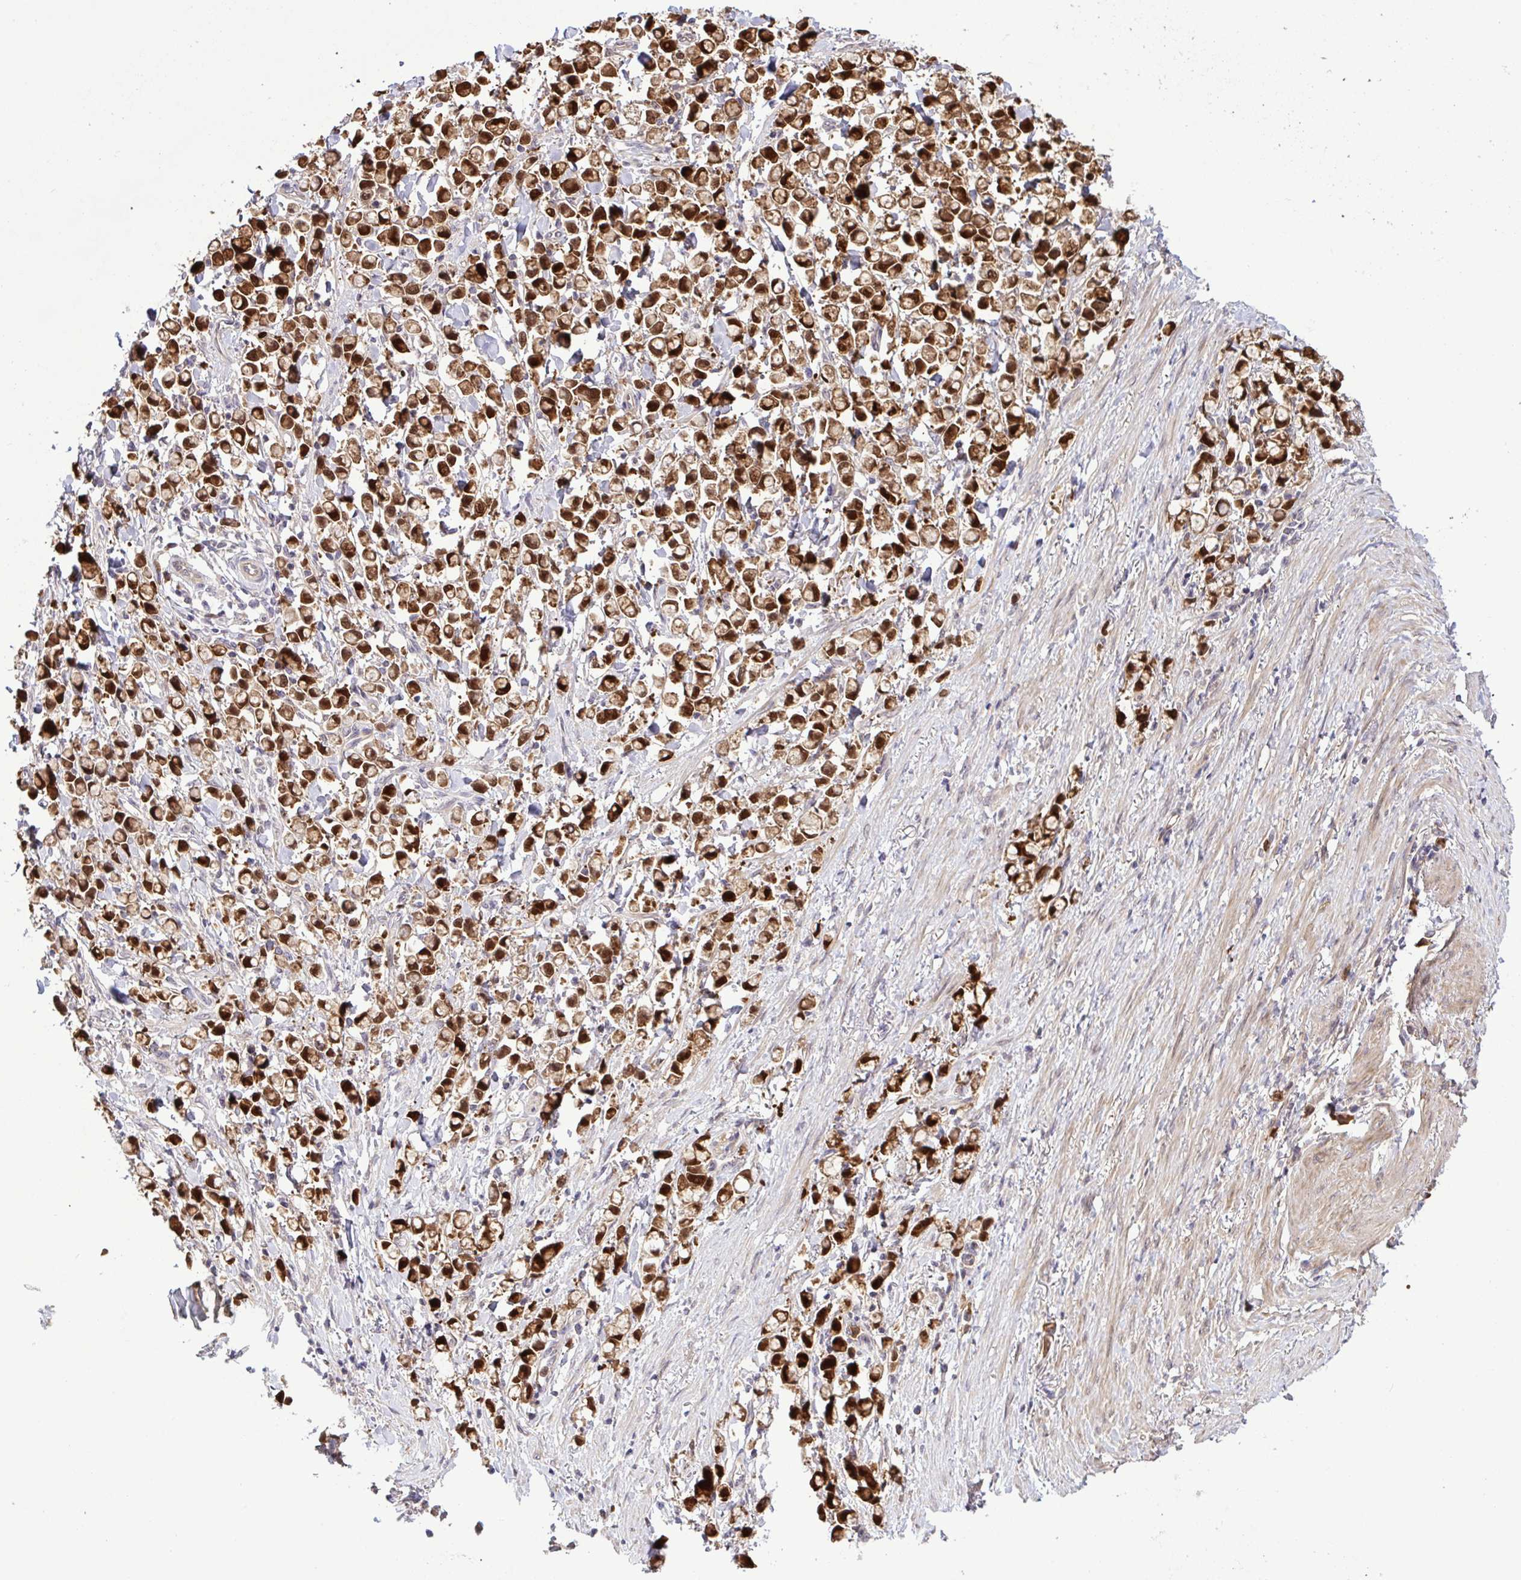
{"staining": {"intensity": "strong", "quantity": ">75%", "location": "cytoplasmic/membranous"}, "tissue": "stomach cancer", "cell_type": "Tumor cells", "image_type": "cancer", "snomed": [{"axis": "morphology", "description": "Adenocarcinoma, NOS"}, {"axis": "topography", "description": "Stomach"}], "caption": "Protein expression analysis of human stomach cancer reveals strong cytoplasmic/membranous staining in approximately >75% of tumor cells.", "gene": "CMPK1", "patient": {"sex": "female", "age": 81}}